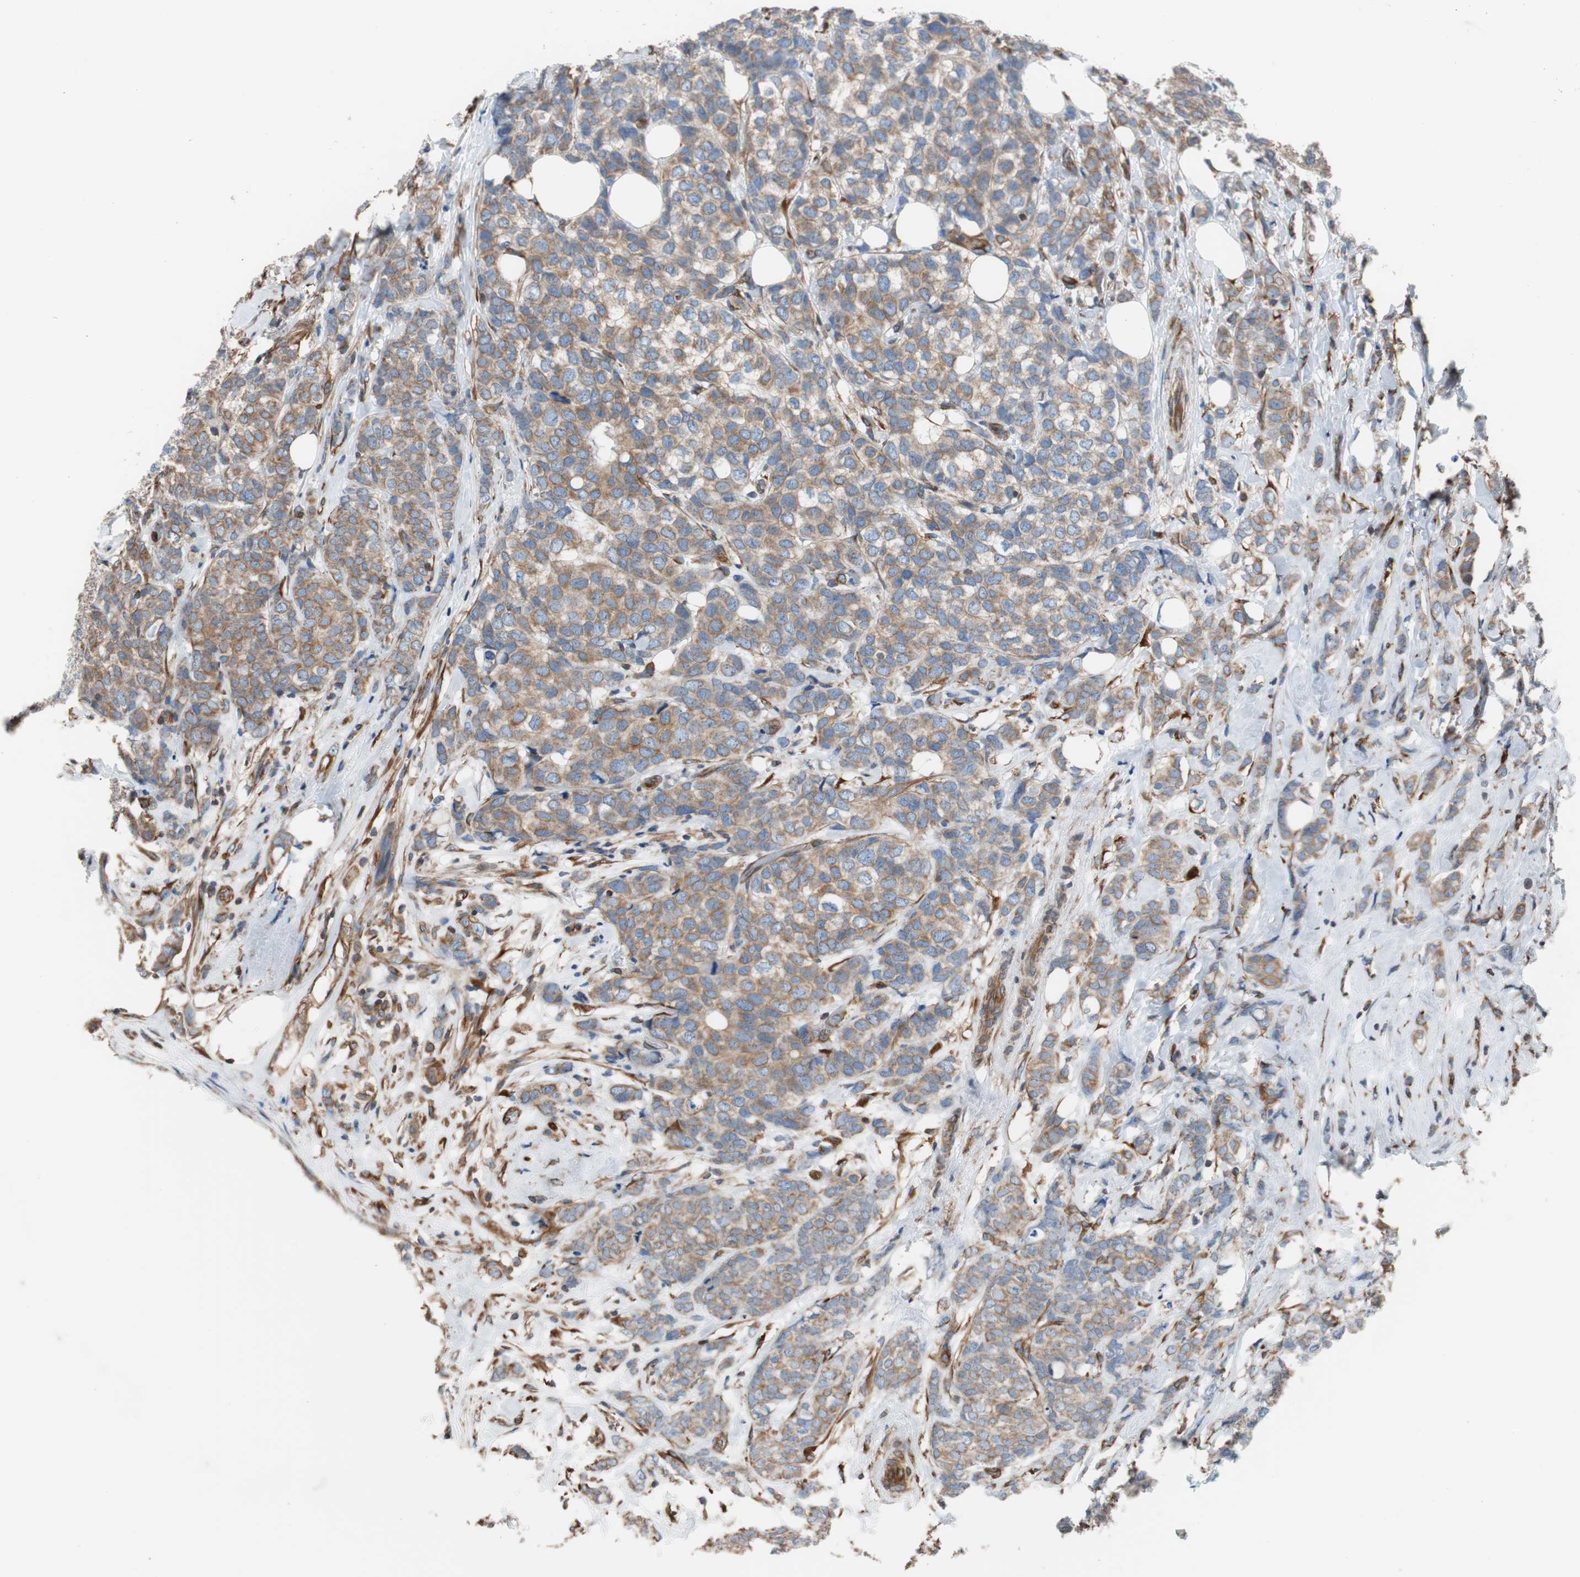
{"staining": {"intensity": "moderate", "quantity": ">75%", "location": "cytoplasmic/membranous"}, "tissue": "breast cancer", "cell_type": "Tumor cells", "image_type": "cancer", "snomed": [{"axis": "morphology", "description": "Lobular carcinoma"}, {"axis": "topography", "description": "Breast"}], "caption": "Brown immunohistochemical staining in lobular carcinoma (breast) exhibits moderate cytoplasmic/membranous expression in about >75% of tumor cells.", "gene": "KIF3B", "patient": {"sex": "female", "age": 60}}